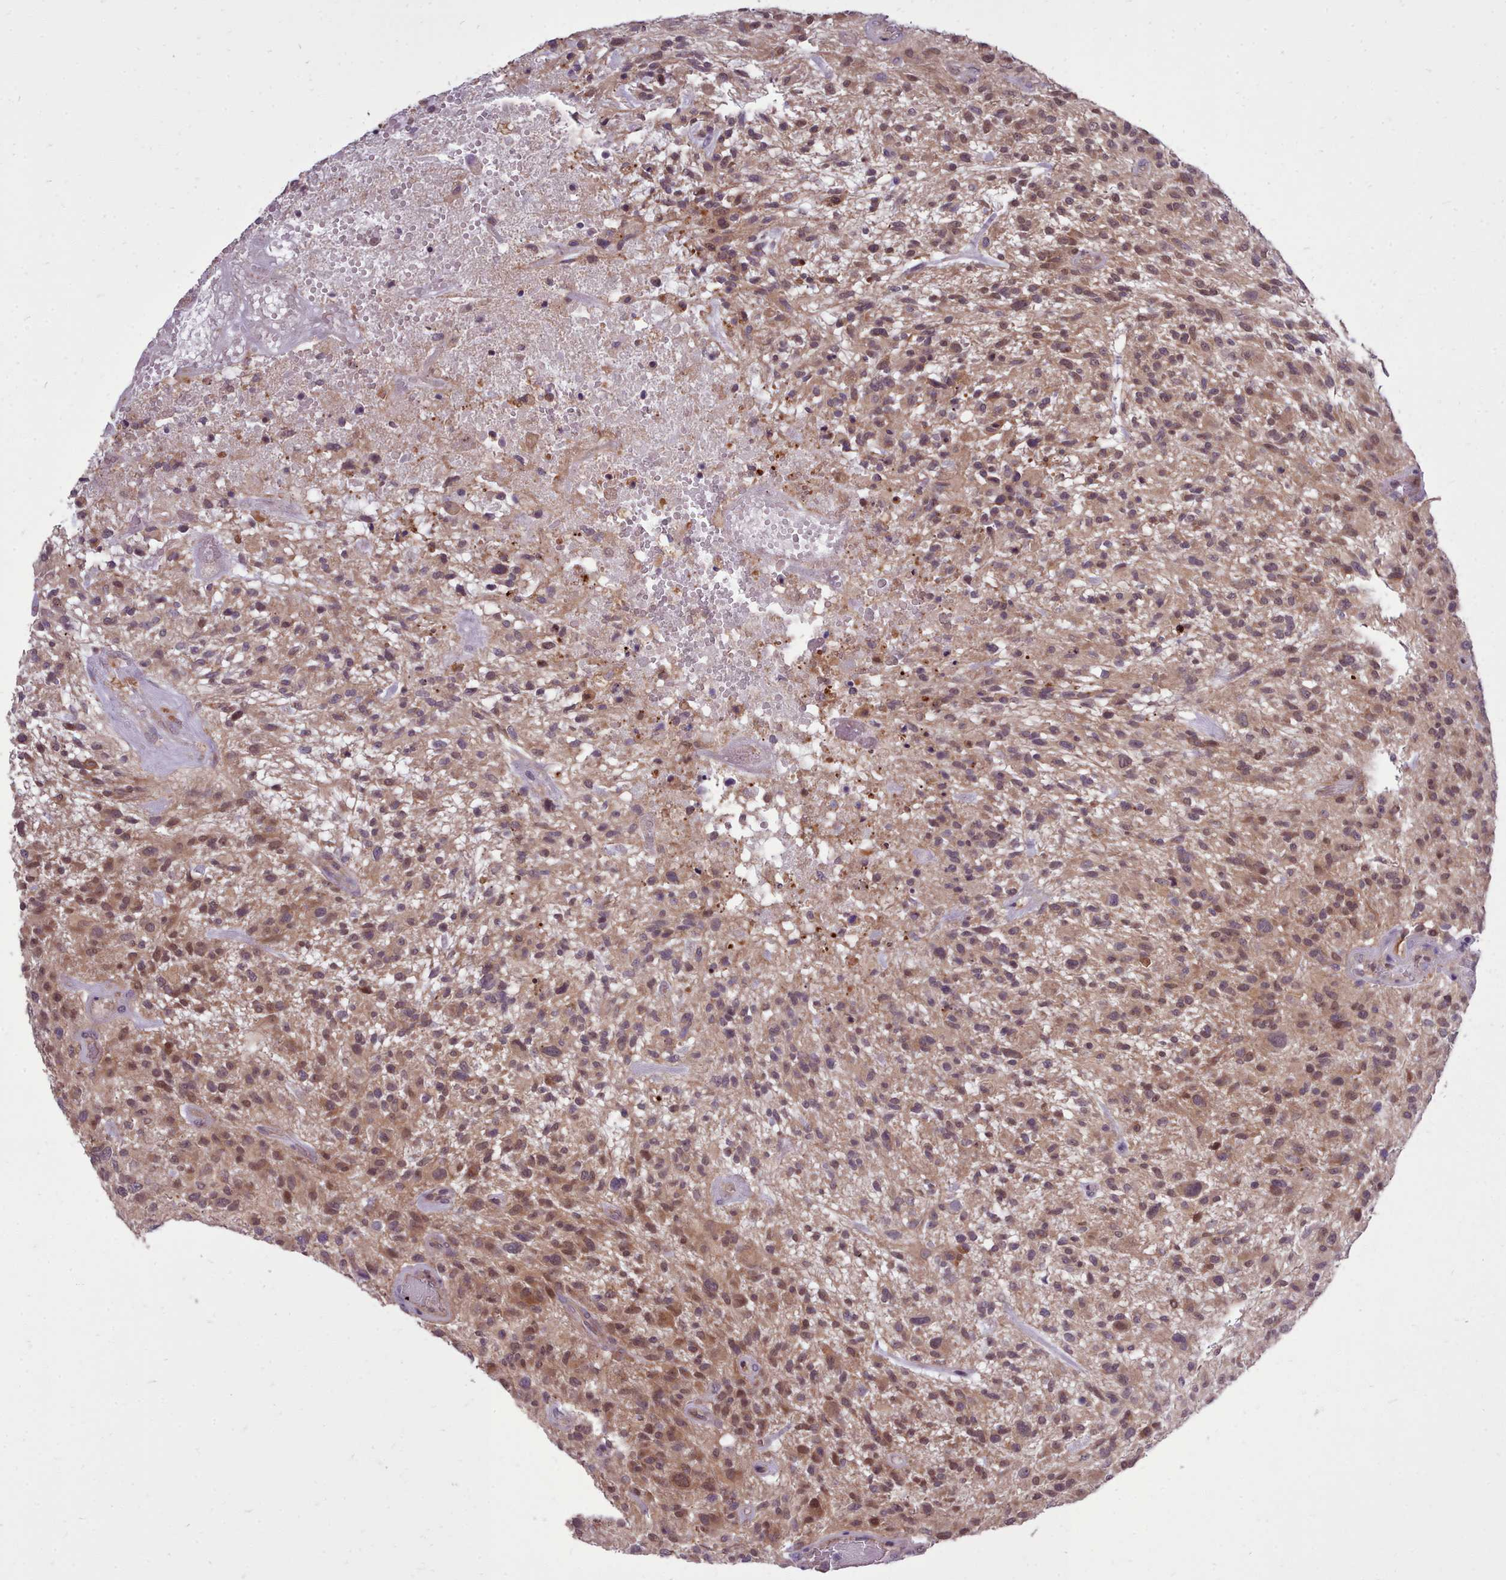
{"staining": {"intensity": "moderate", "quantity": ">75%", "location": "cytoplasmic/membranous,nuclear"}, "tissue": "glioma", "cell_type": "Tumor cells", "image_type": "cancer", "snomed": [{"axis": "morphology", "description": "Glioma, malignant, High grade"}, {"axis": "topography", "description": "Brain"}], "caption": "There is medium levels of moderate cytoplasmic/membranous and nuclear expression in tumor cells of high-grade glioma (malignant), as demonstrated by immunohistochemical staining (brown color).", "gene": "AHCY", "patient": {"sex": "male", "age": 47}}